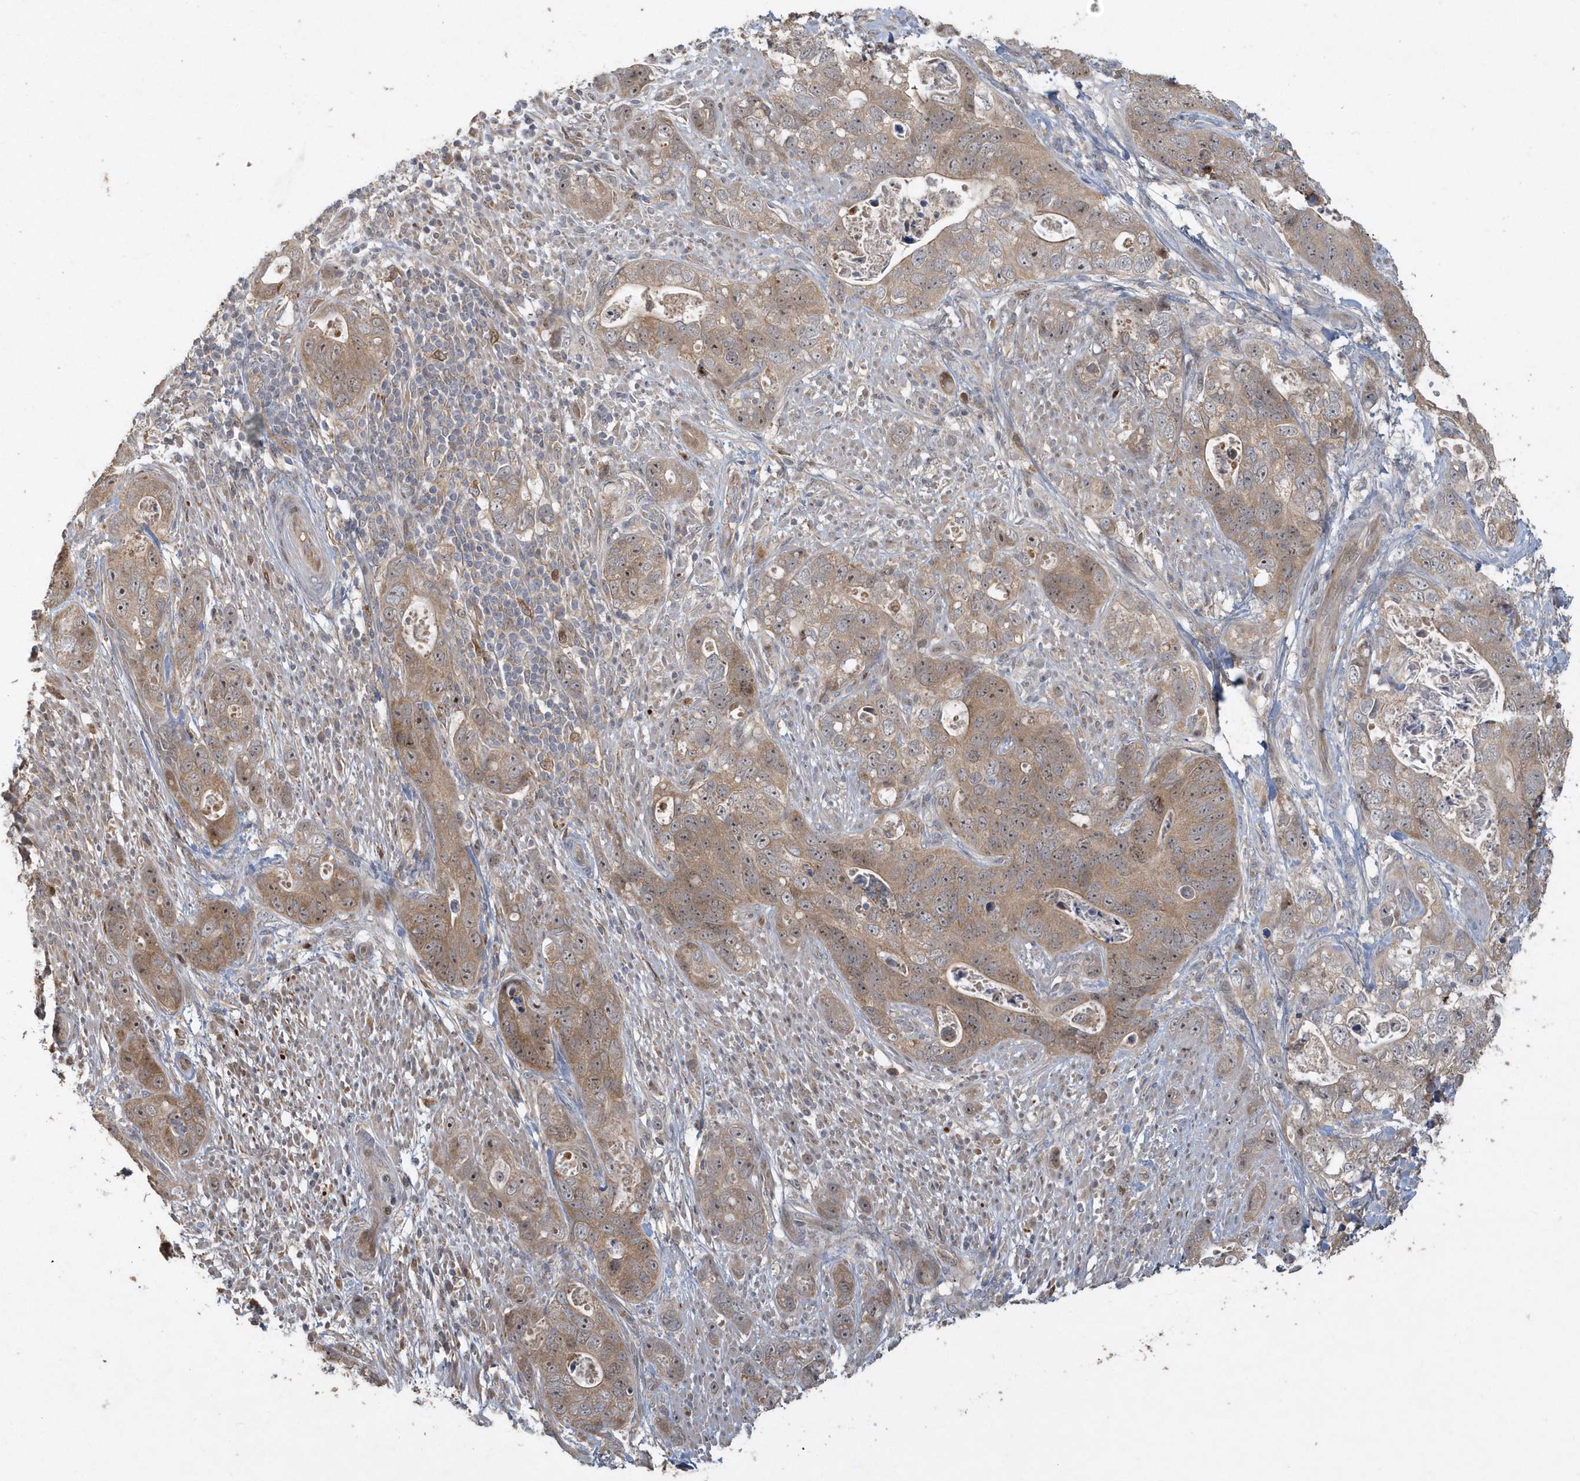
{"staining": {"intensity": "moderate", "quantity": ">75%", "location": "cytoplasmic/membranous,nuclear"}, "tissue": "stomach cancer", "cell_type": "Tumor cells", "image_type": "cancer", "snomed": [{"axis": "morphology", "description": "Adenocarcinoma, NOS"}, {"axis": "topography", "description": "Stomach"}], "caption": "Stomach cancer (adenocarcinoma) tissue exhibits moderate cytoplasmic/membranous and nuclear positivity in approximately >75% of tumor cells, visualized by immunohistochemistry.", "gene": "TRAIP", "patient": {"sex": "female", "age": 89}}